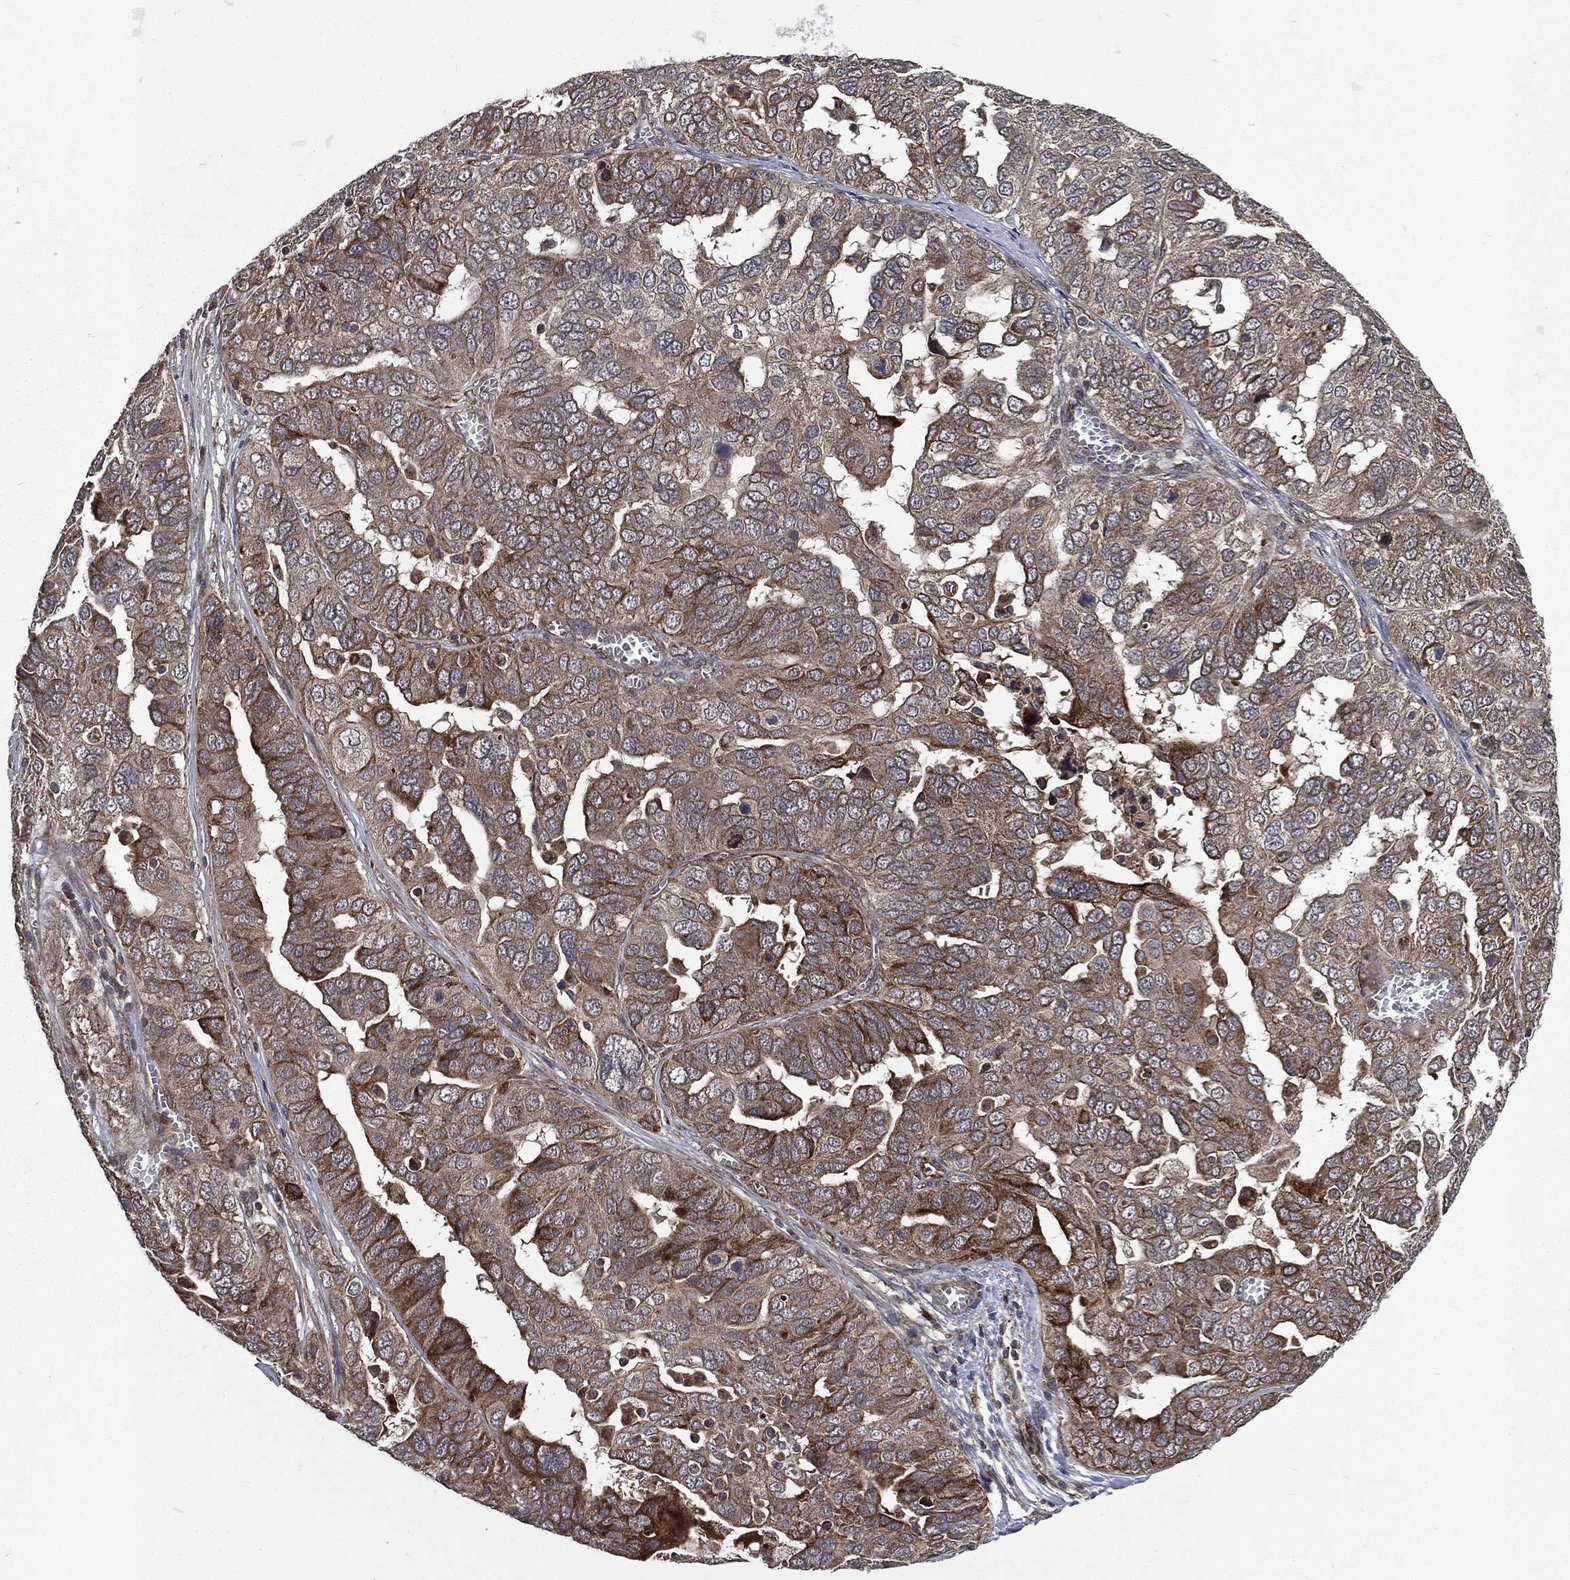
{"staining": {"intensity": "strong", "quantity": "25%-75%", "location": "cytoplasmic/membranous"}, "tissue": "ovarian cancer", "cell_type": "Tumor cells", "image_type": "cancer", "snomed": [{"axis": "morphology", "description": "Carcinoma, endometroid"}, {"axis": "topography", "description": "Soft tissue"}, {"axis": "topography", "description": "Ovary"}], "caption": "Immunohistochemical staining of human ovarian cancer exhibits strong cytoplasmic/membranous protein expression in about 25%-75% of tumor cells.", "gene": "RAB11FIP4", "patient": {"sex": "female", "age": 52}}